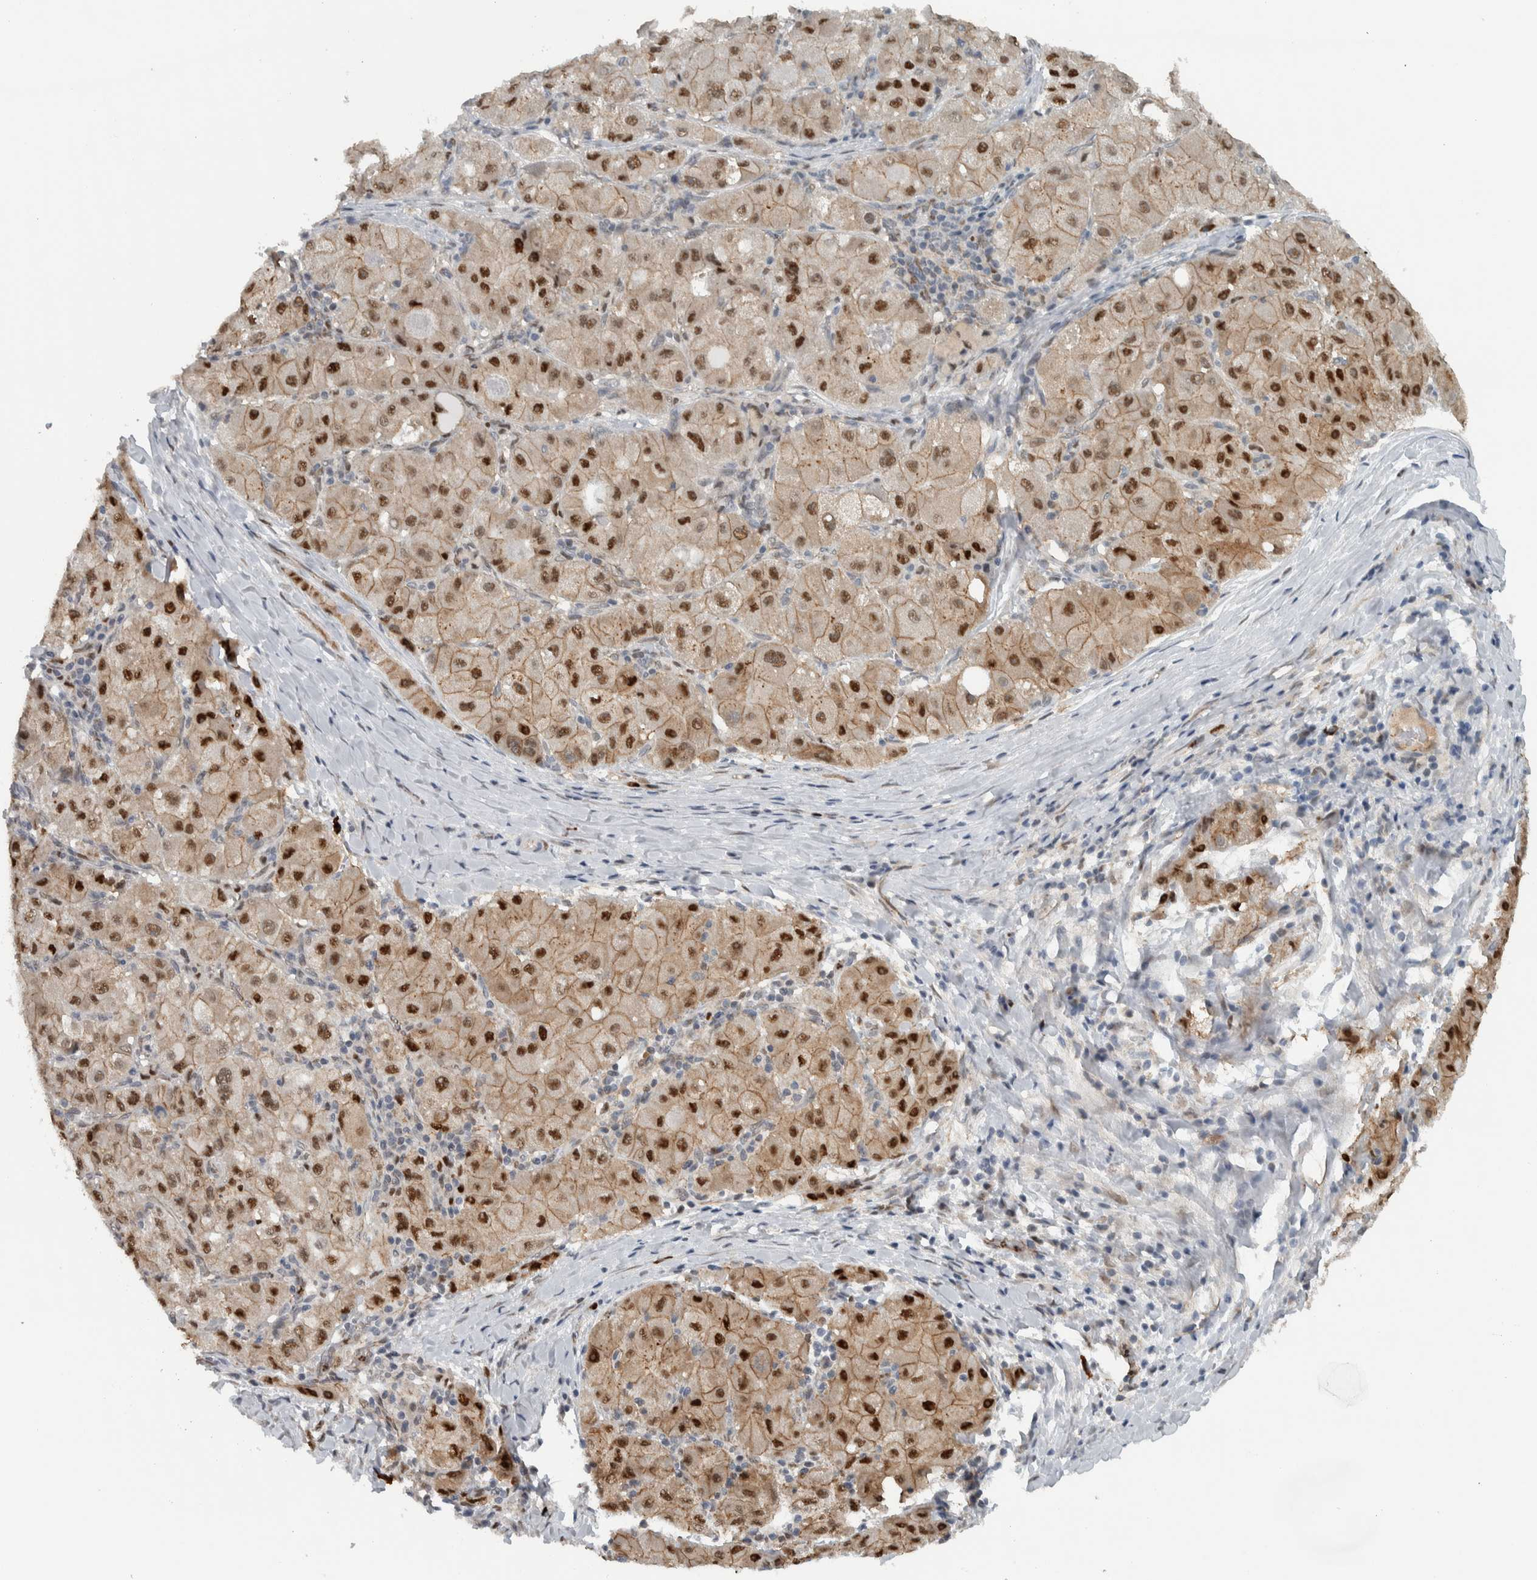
{"staining": {"intensity": "strong", "quantity": ">75%", "location": "cytoplasmic/membranous,nuclear"}, "tissue": "liver cancer", "cell_type": "Tumor cells", "image_type": "cancer", "snomed": [{"axis": "morphology", "description": "Carcinoma, Hepatocellular, NOS"}, {"axis": "topography", "description": "Liver"}], "caption": "Protein staining demonstrates strong cytoplasmic/membranous and nuclear expression in approximately >75% of tumor cells in liver cancer.", "gene": "ADPRM", "patient": {"sex": "male", "age": 80}}